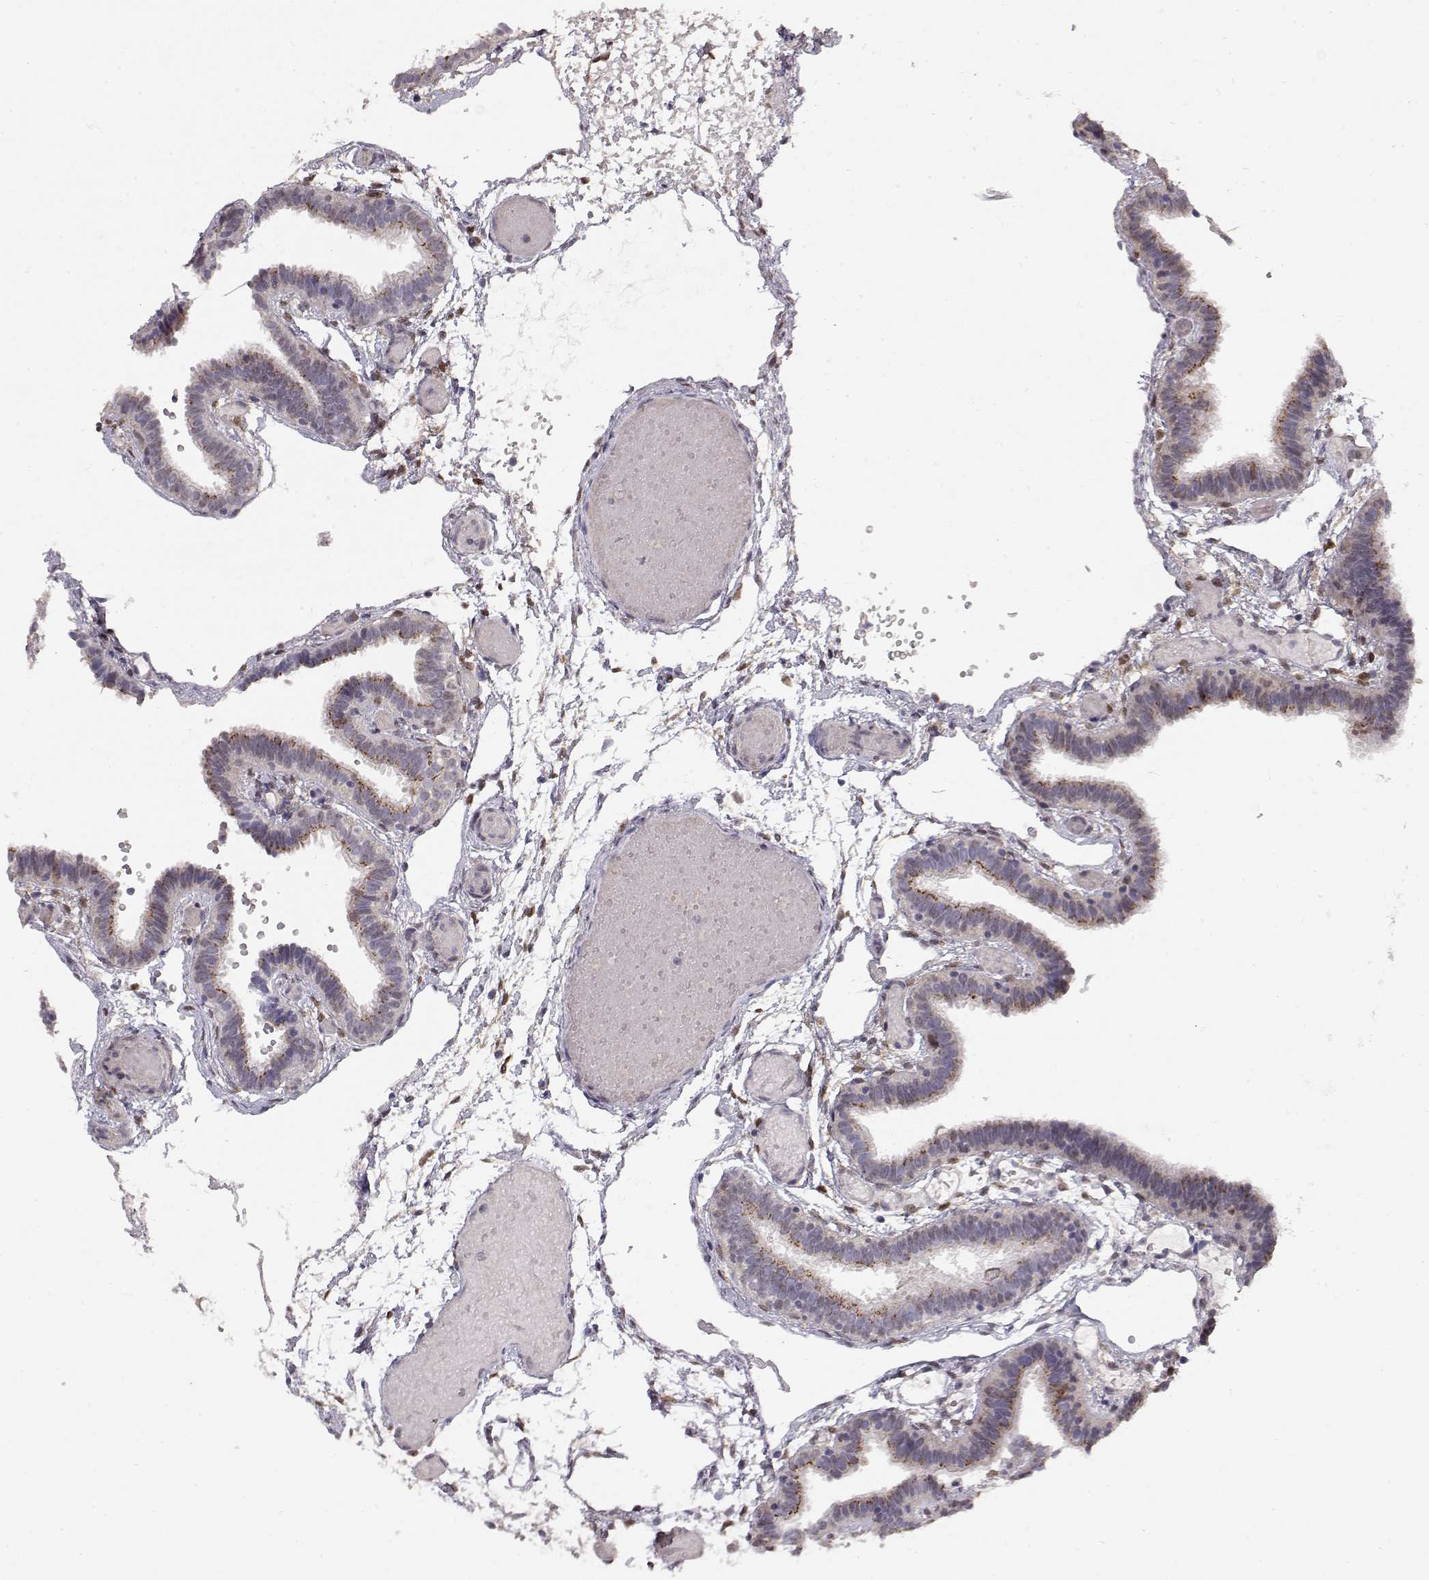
{"staining": {"intensity": "strong", "quantity": "25%-75%", "location": "cytoplasmic/membranous"}, "tissue": "fallopian tube", "cell_type": "Glandular cells", "image_type": "normal", "snomed": [{"axis": "morphology", "description": "Normal tissue, NOS"}, {"axis": "topography", "description": "Fallopian tube"}], "caption": "This micrograph demonstrates immunohistochemistry staining of unremarkable human fallopian tube, with high strong cytoplasmic/membranous expression in about 25%-75% of glandular cells.", "gene": "CDK4", "patient": {"sex": "female", "age": 37}}